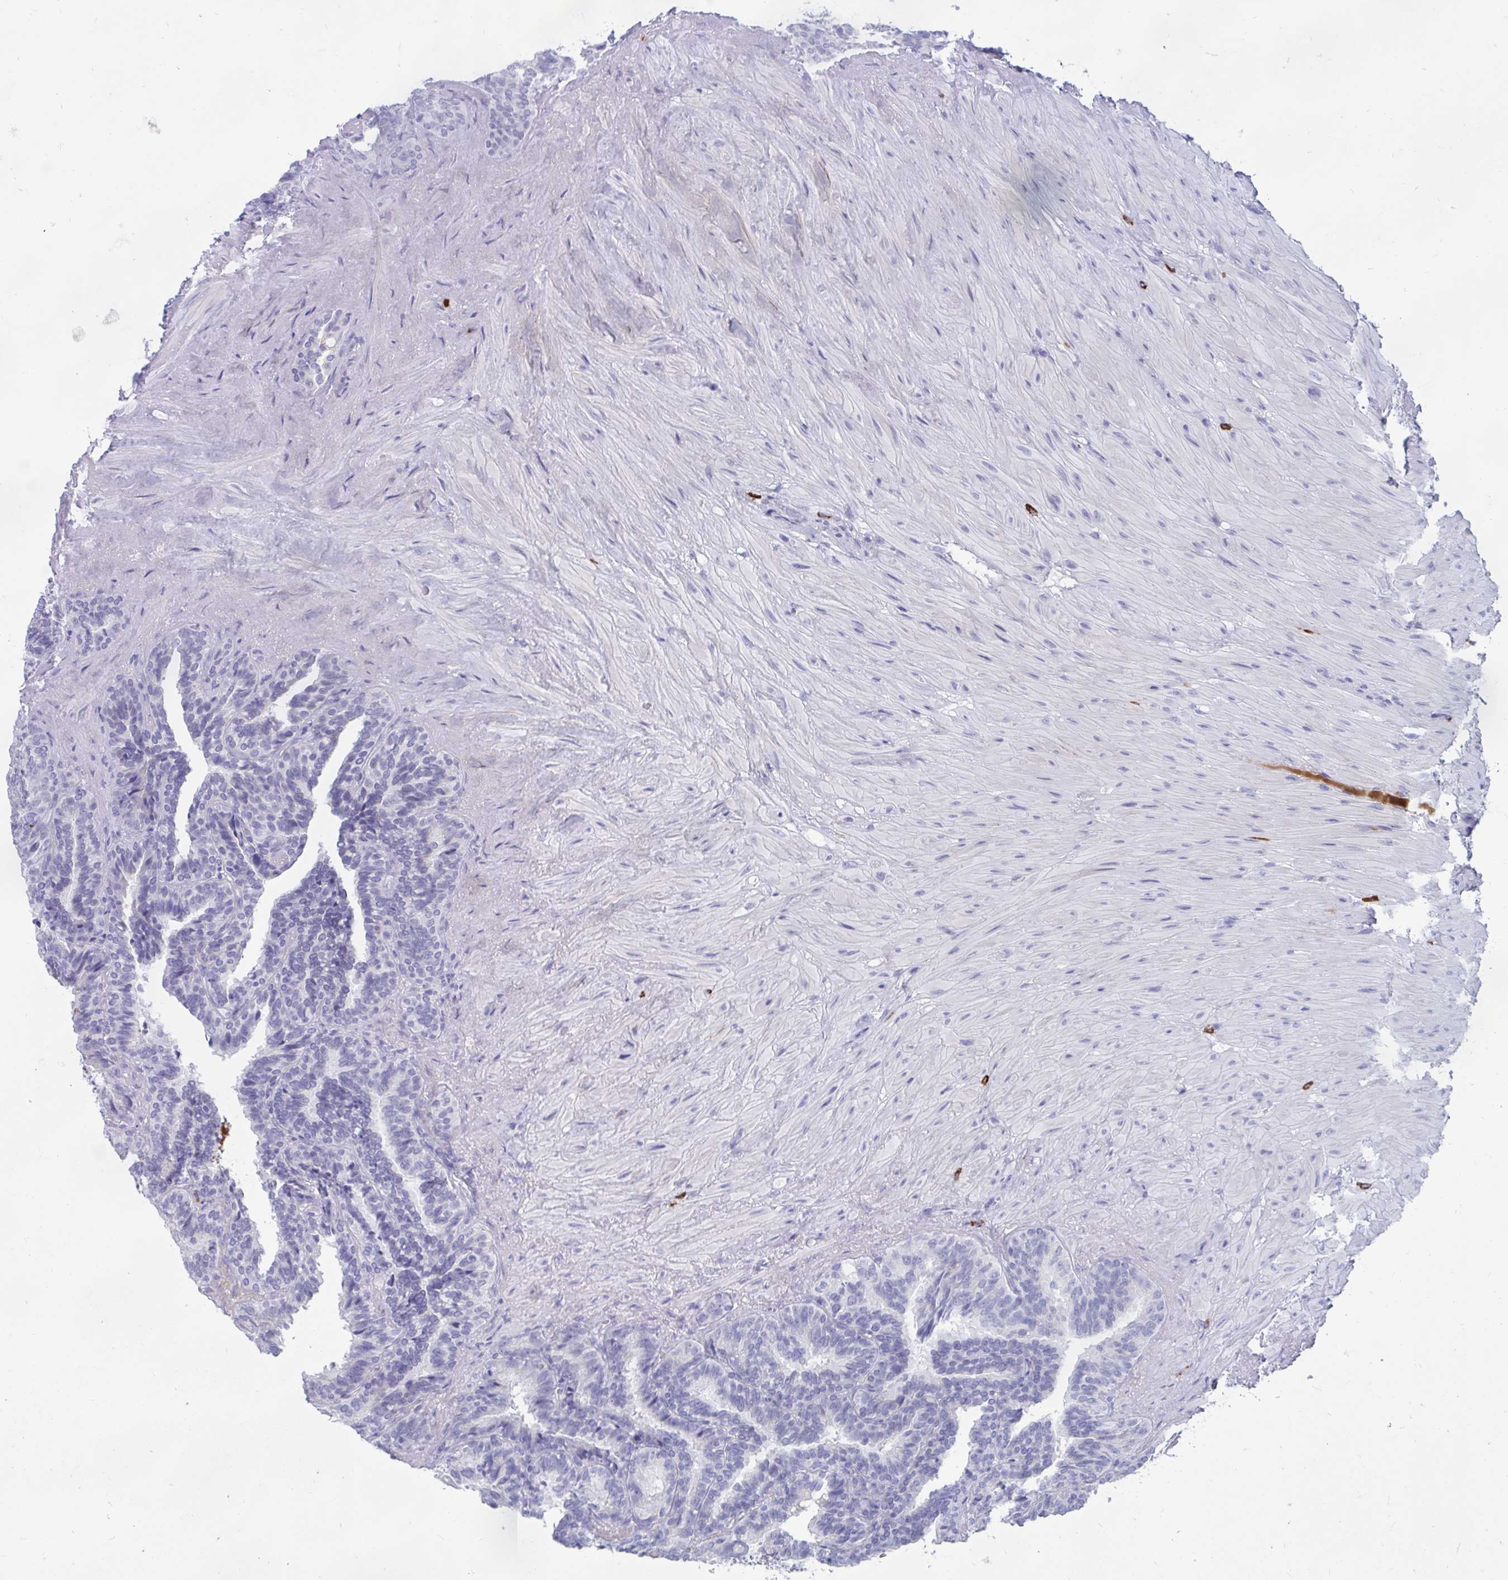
{"staining": {"intensity": "negative", "quantity": "none", "location": "none"}, "tissue": "seminal vesicle", "cell_type": "Glandular cells", "image_type": "normal", "snomed": [{"axis": "morphology", "description": "Normal tissue, NOS"}, {"axis": "topography", "description": "Seminal veicle"}], "caption": "Immunohistochemical staining of unremarkable human seminal vesicle displays no significant positivity in glandular cells.", "gene": "FAM219B", "patient": {"sex": "male", "age": 60}}